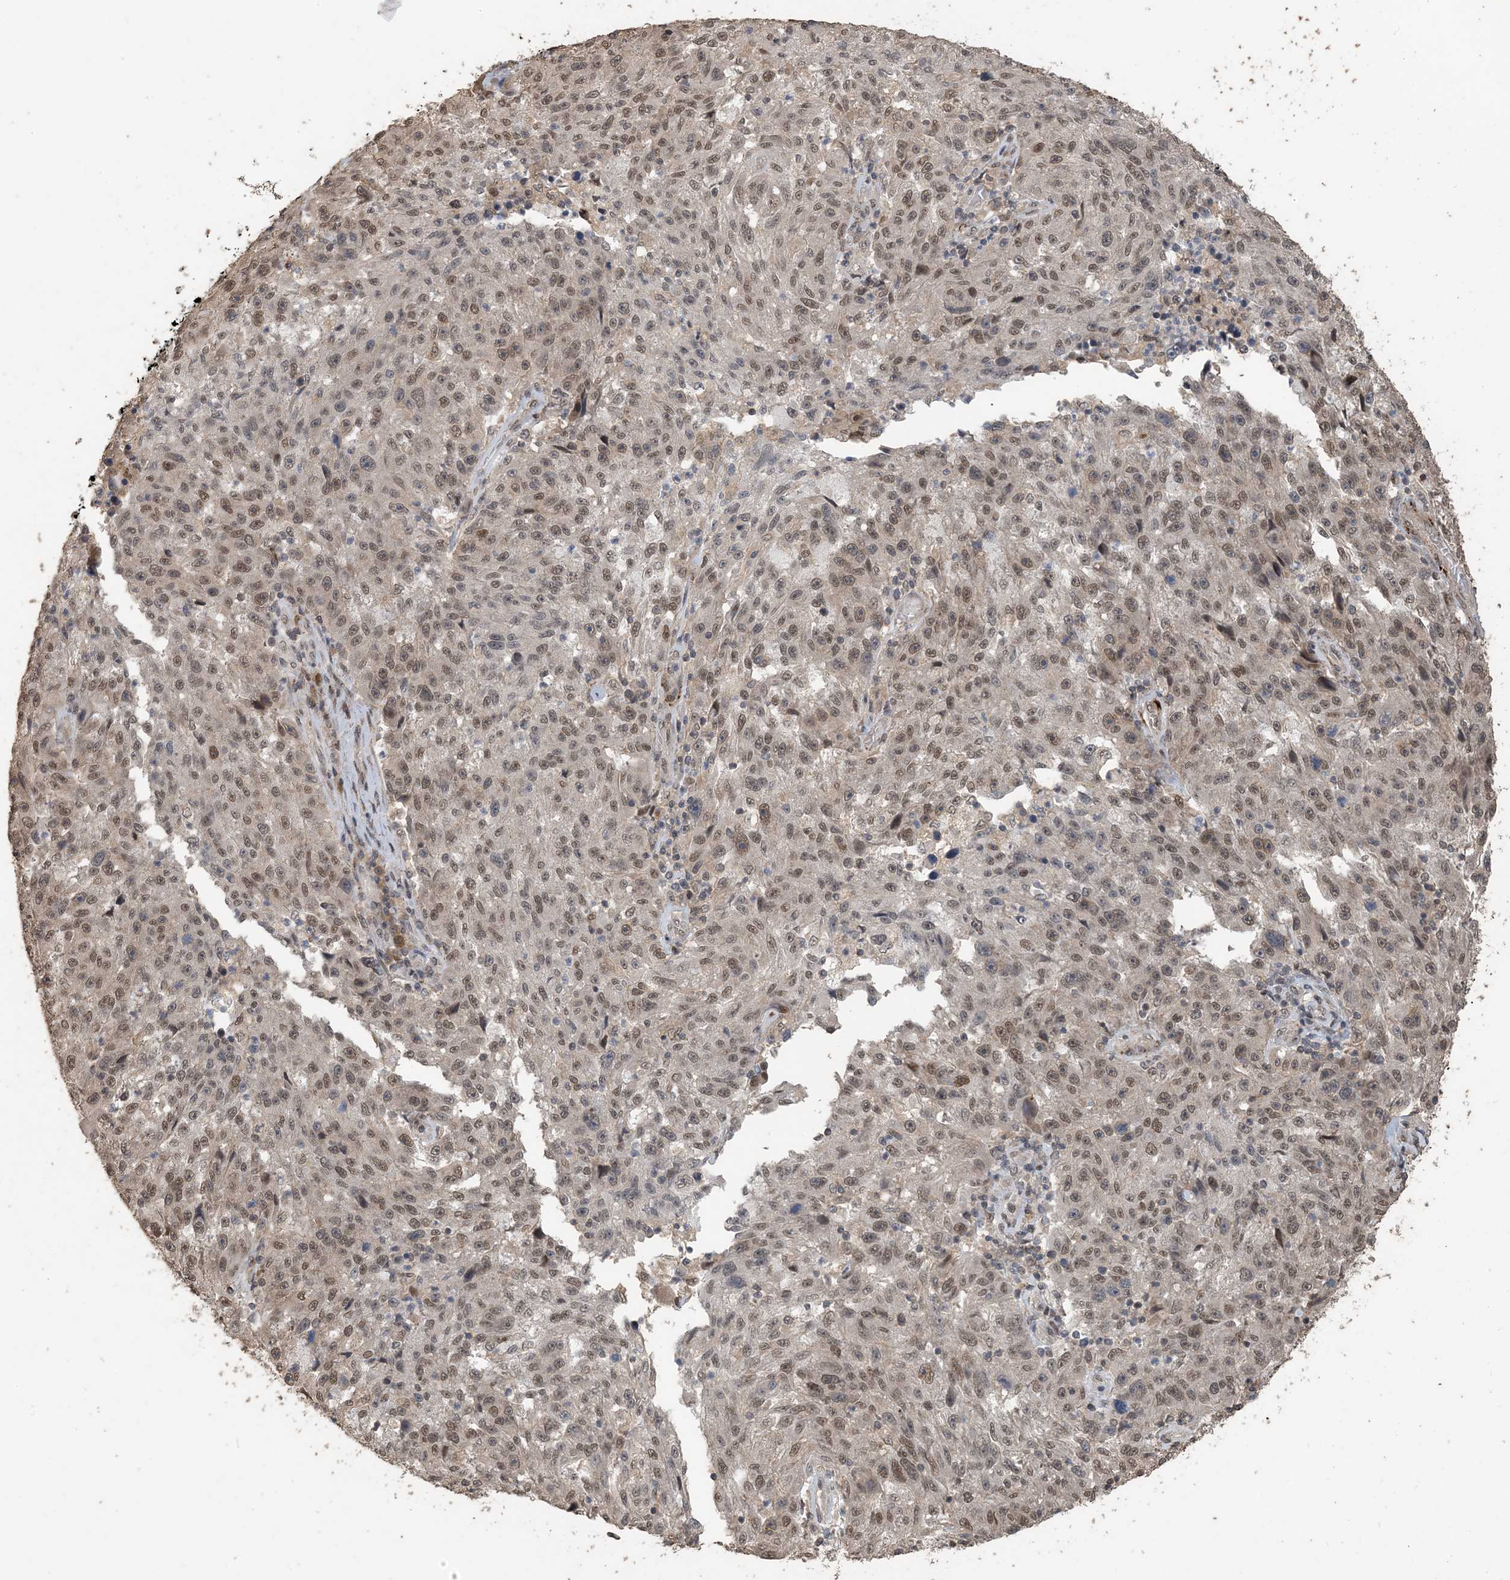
{"staining": {"intensity": "moderate", "quantity": ">75%", "location": "nuclear"}, "tissue": "melanoma", "cell_type": "Tumor cells", "image_type": "cancer", "snomed": [{"axis": "morphology", "description": "Malignant melanoma, NOS"}, {"axis": "topography", "description": "Skin"}], "caption": "Human malignant melanoma stained with a protein marker demonstrates moderate staining in tumor cells.", "gene": "ZC3H12A", "patient": {"sex": "male", "age": 53}}